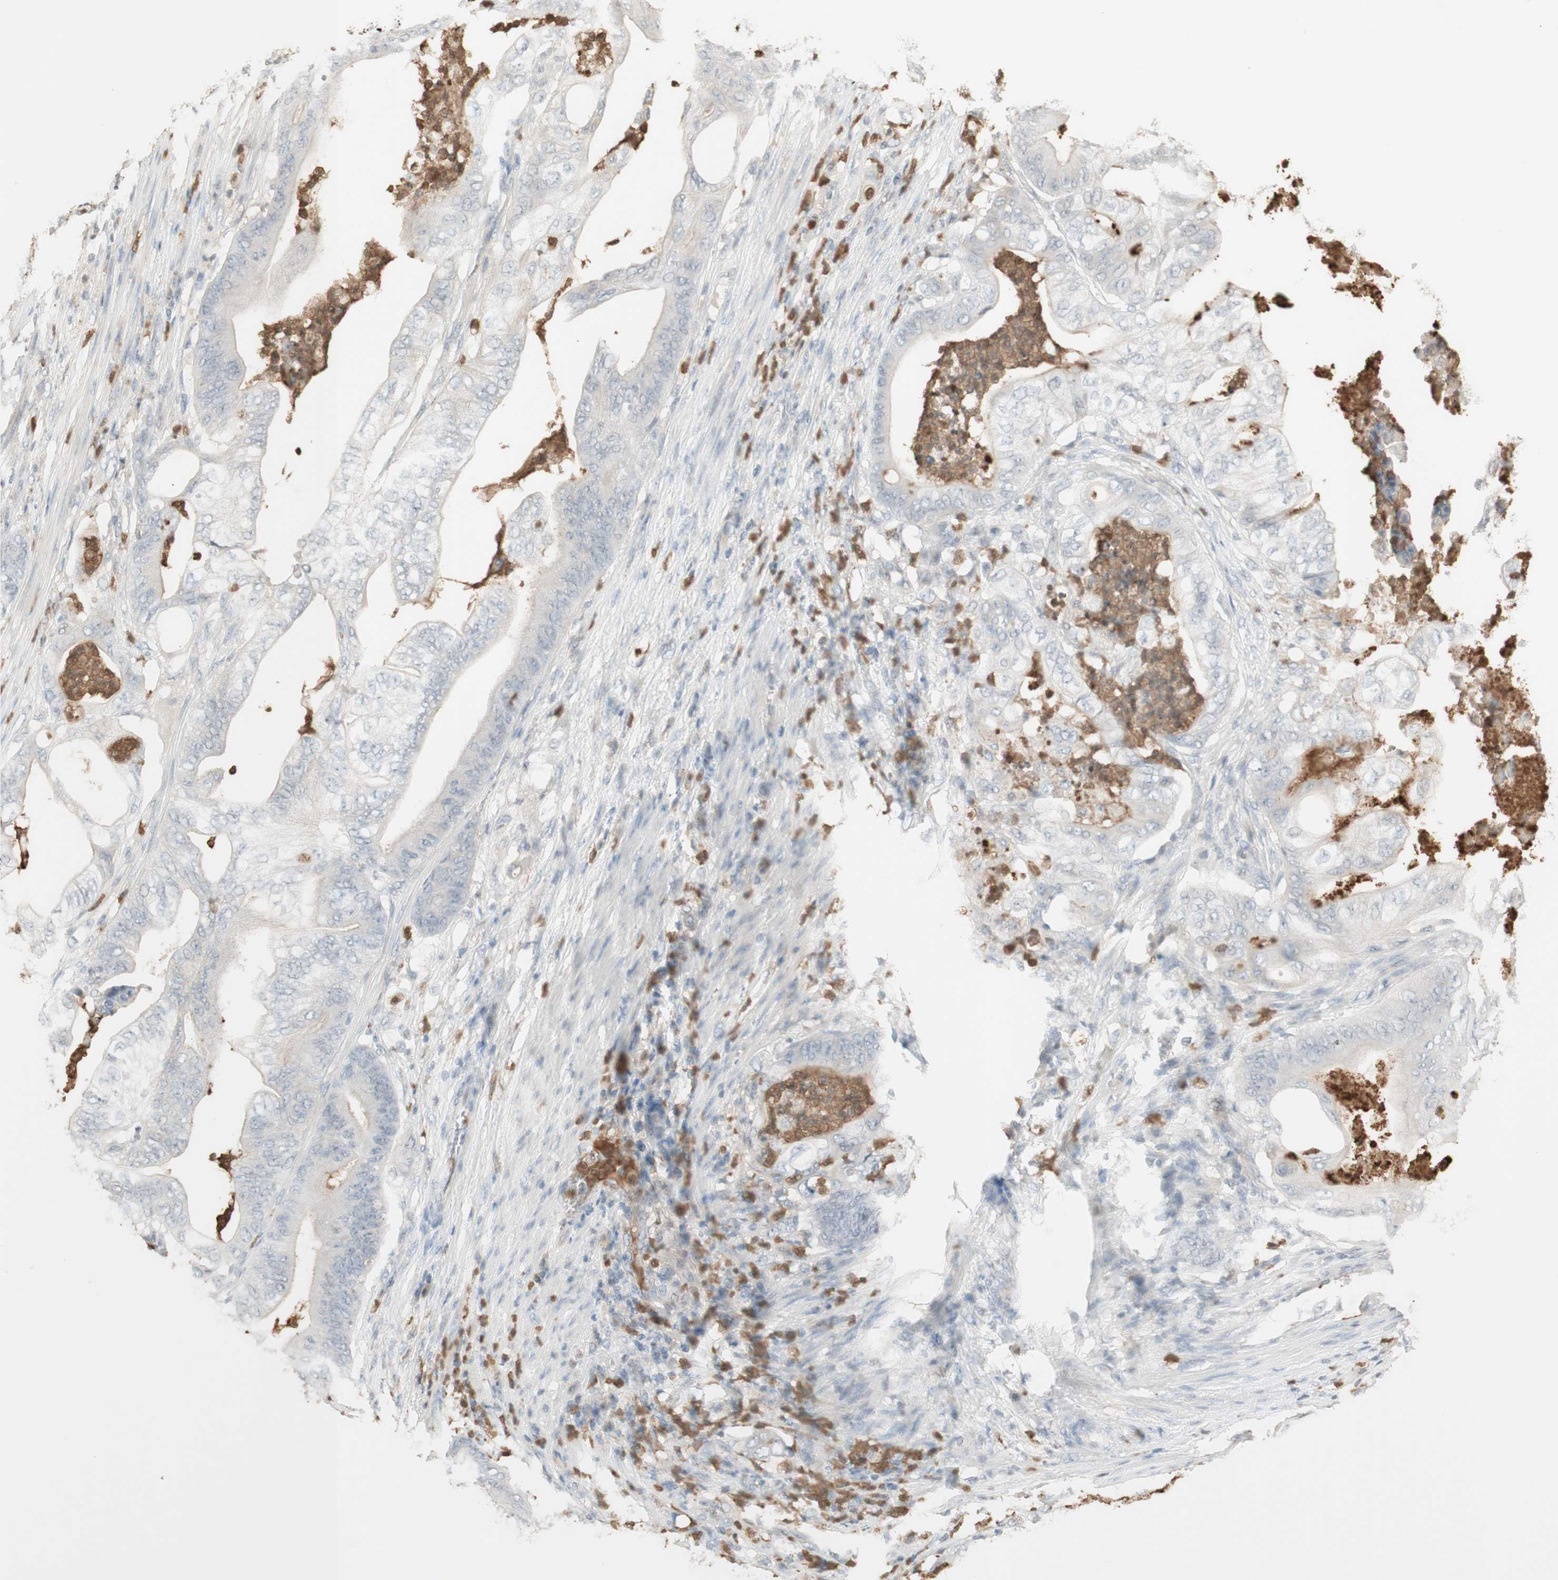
{"staining": {"intensity": "negative", "quantity": "none", "location": "none"}, "tissue": "stomach cancer", "cell_type": "Tumor cells", "image_type": "cancer", "snomed": [{"axis": "morphology", "description": "Adenocarcinoma, NOS"}, {"axis": "topography", "description": "Stomach"}], "caption": "Tumor cells show no significant protein expression in stomach cancer.", "gene": "NID1", "patient": {"sex": "female", "age": 73}}